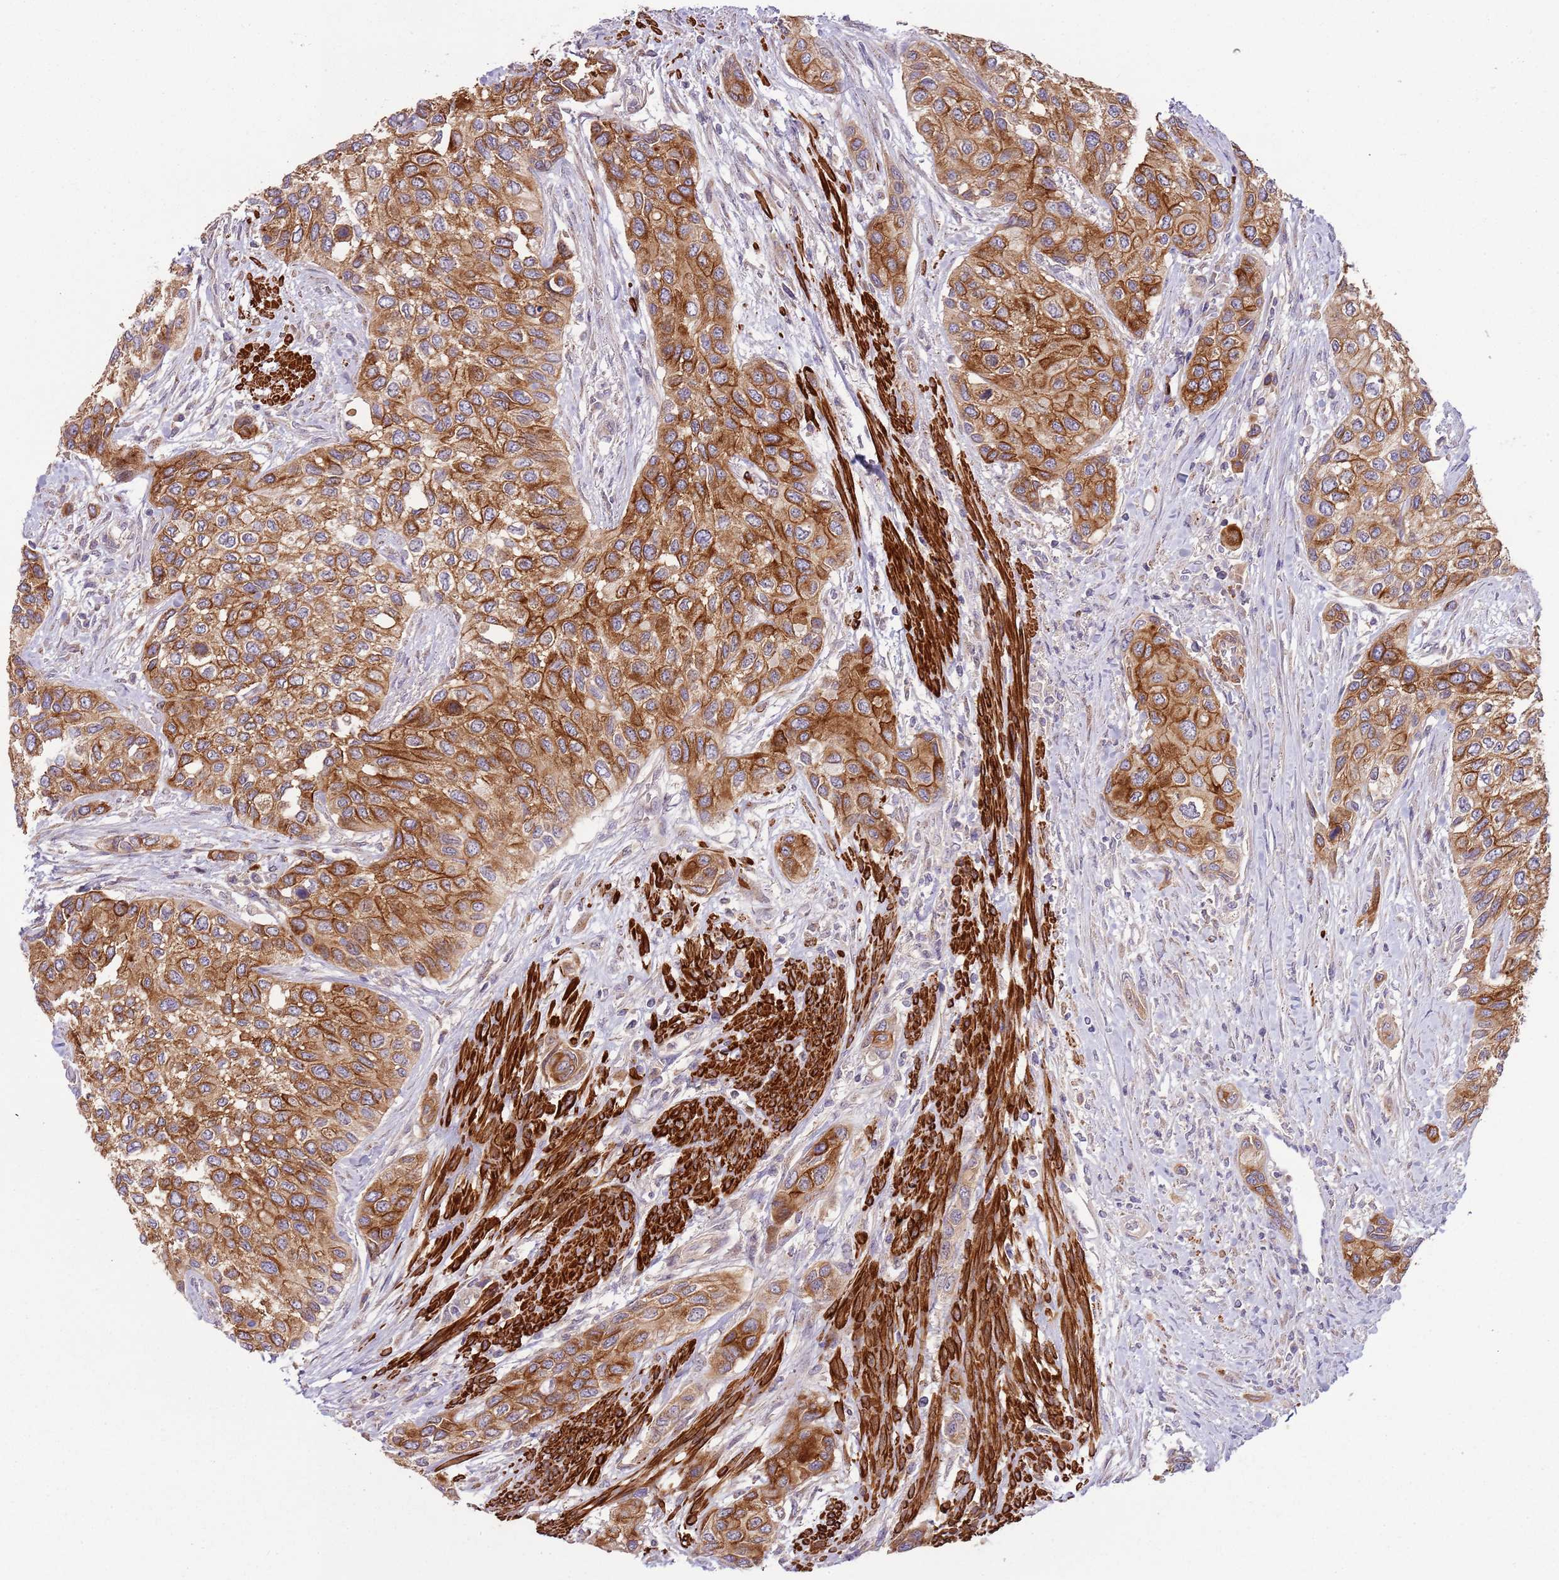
{"staining": {"intensity": "strong", "quantity": ">75%", "location": "cytoplasmic/membranous"}, "tissue": "urothelial cancer", "cell_type": "Tumor cells", "image_type": "cancer", "snomed": [{"axis": "morphology", "description": "Normal tissue, NOS"}, {"axis": "morphology", "description": "Urothelial carcinoma, High grade"}, {"axis": "topography", "description": "Vascular tissue"}, {"axis": "topography", "description": "Urinary bladder"}], "caption": "This histopathology image exhibits IHC staining of human high-grade urothelial carcinoma, with high strong cytoplasmic/membranous staining in about >75% of tumor cells.", "gene": "RNF128", "patient": {"sex": "female", "age": 56}}